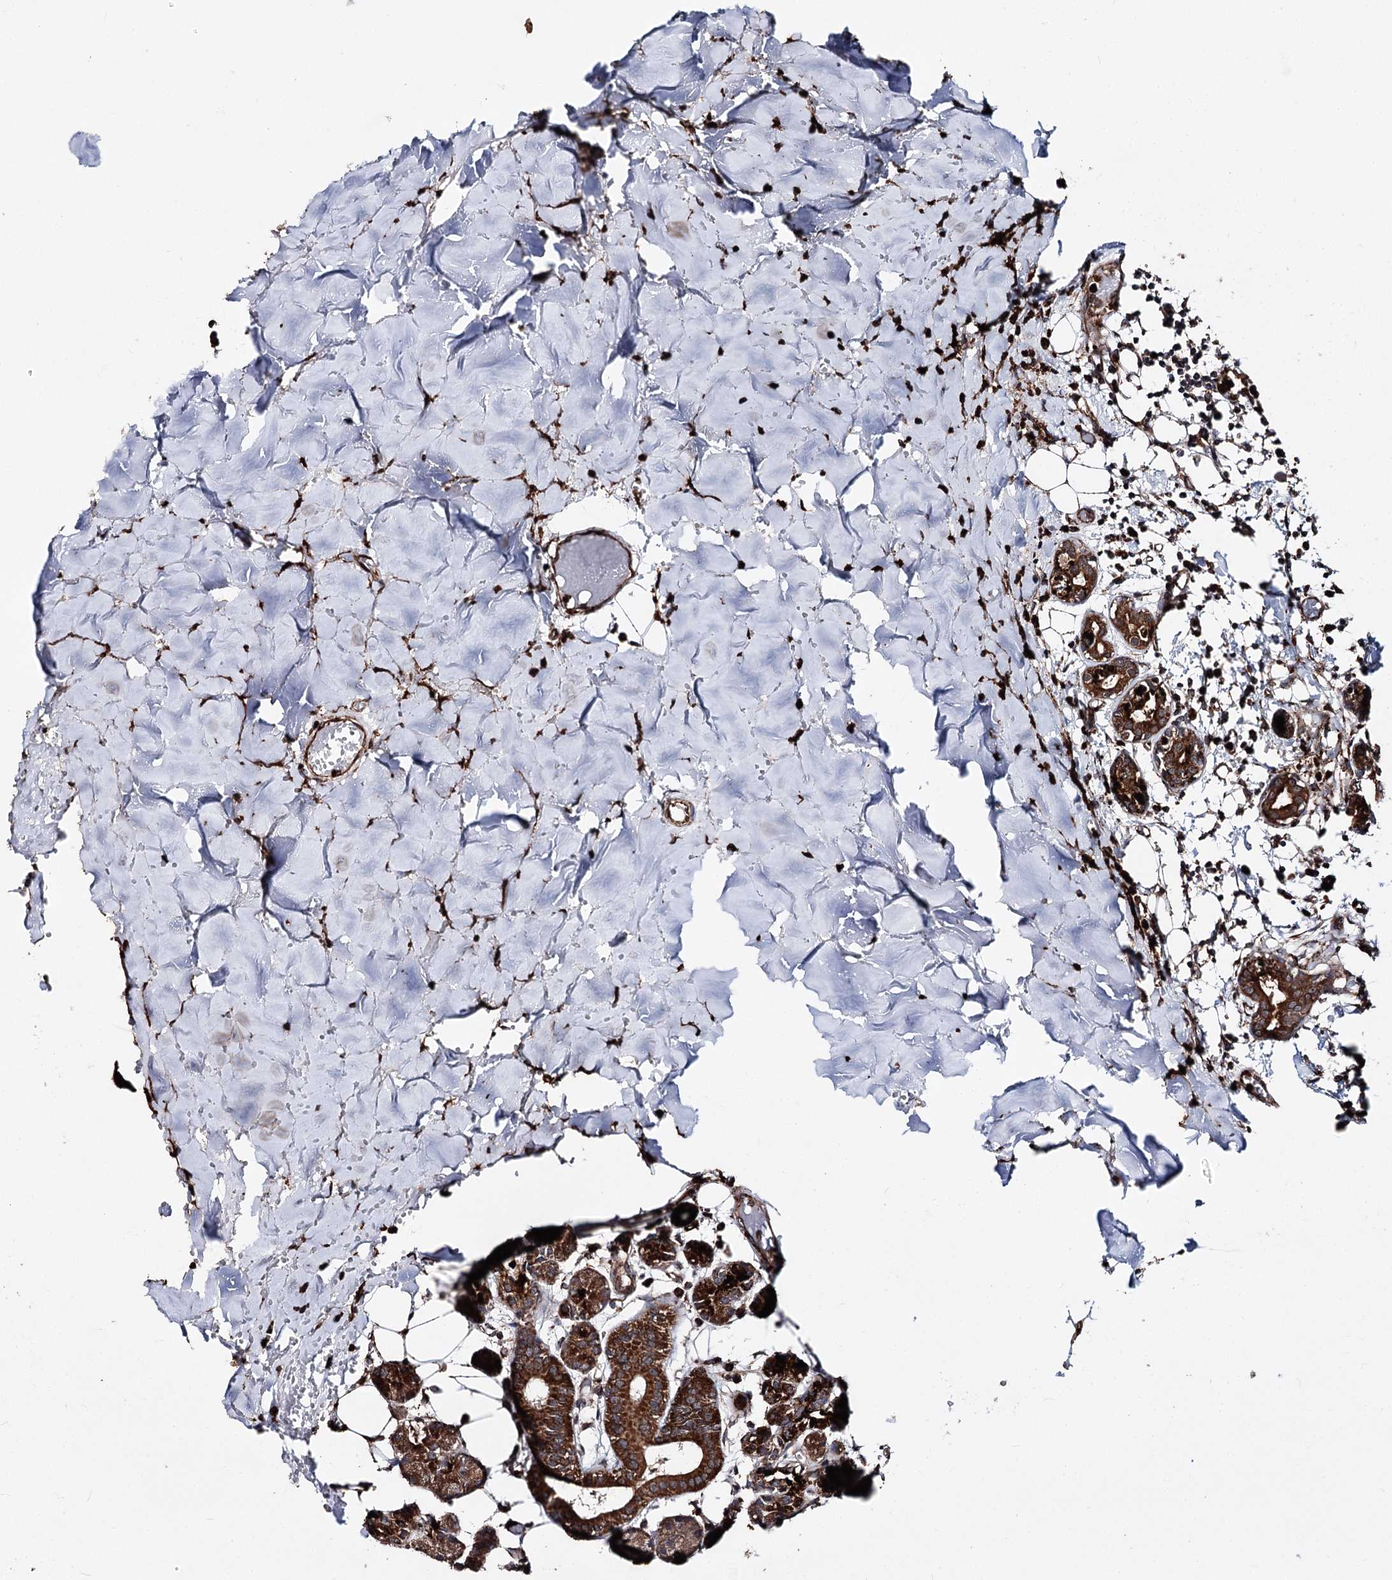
{"staining": {"intensity": "strong", "quantity": ">75%", "location": "cytoplasmic/membranous"}, "tissue": "head and neck cancer", "cell_type": "Tumor cells", "image_type": "cancer", "snomed": [{"axis": "morphology", "description": "Adenocarcinoma, NOS"}, {"axis": "topography", "description": "Head-Neck"}], "caption": "Head and neck cancer (adenocarcinoma) was stained to show a protein in brown. There is high levels of strong cytoplasmic/membranous positivity in about >75% of tumor cells.", "gene": "FGFR1OP2", "patient": {"sex": "female", "age": 73}}